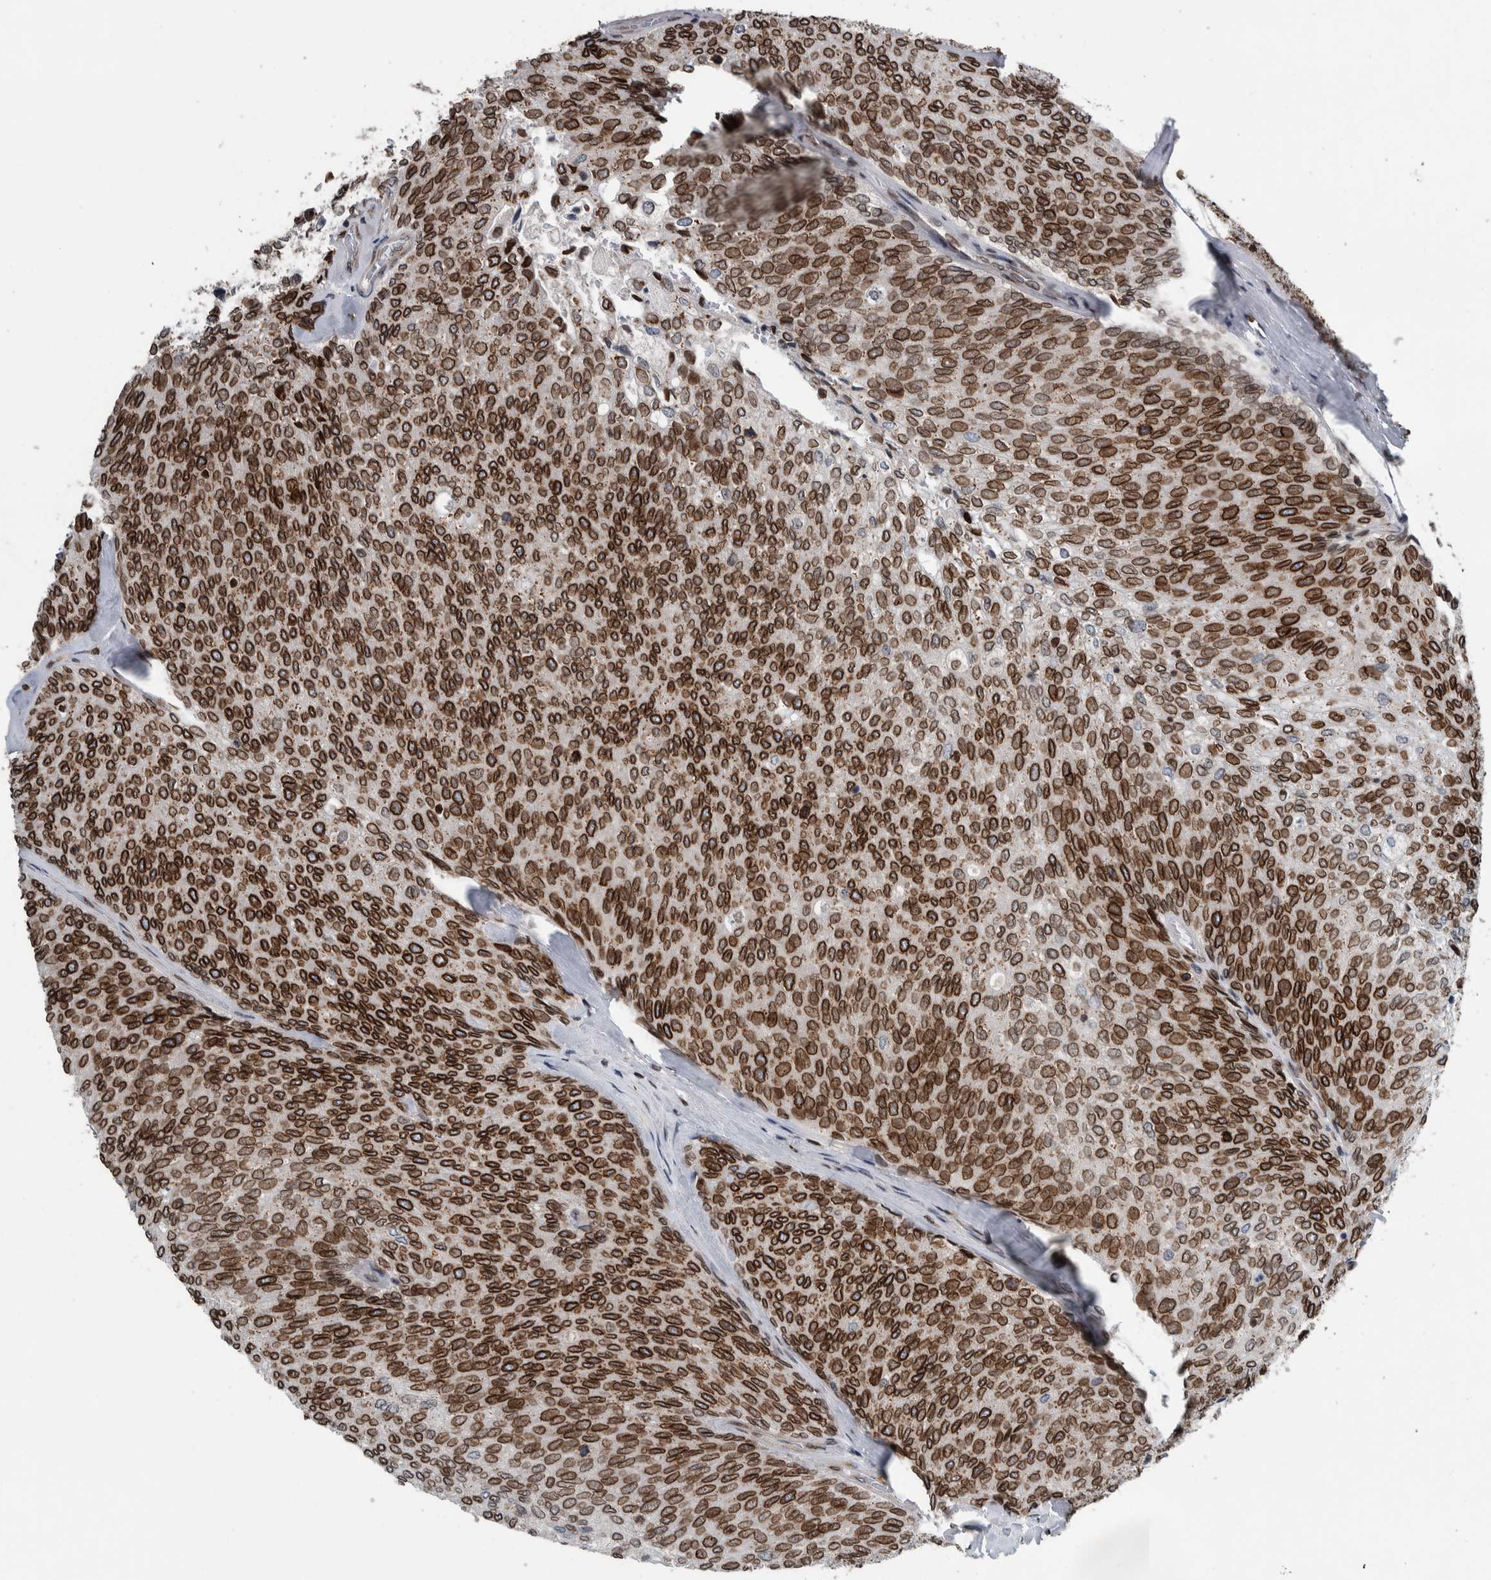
{"staining": {"intensity": "strong", "quantity": ">75%", "location": "cytoplasmic/membranous,nuclear"}, "tissue": "urothelial cancer", "cell_type": "Tumor cells", "image_type": "cancer", "snomed": [{"axis": "morphology", "description": "Urothelial carcinoma, Low grade"}, {"axis": "topography", "description": "Urinary bladder"}], "caption": "An image of human urothelial cancer stained for a protein exhibits strong cytoplasmic/membranous and nuclear brown staining in tumor cells.", "gene": "FAM135B", "patient": {"sex": "female", "age": 79}}